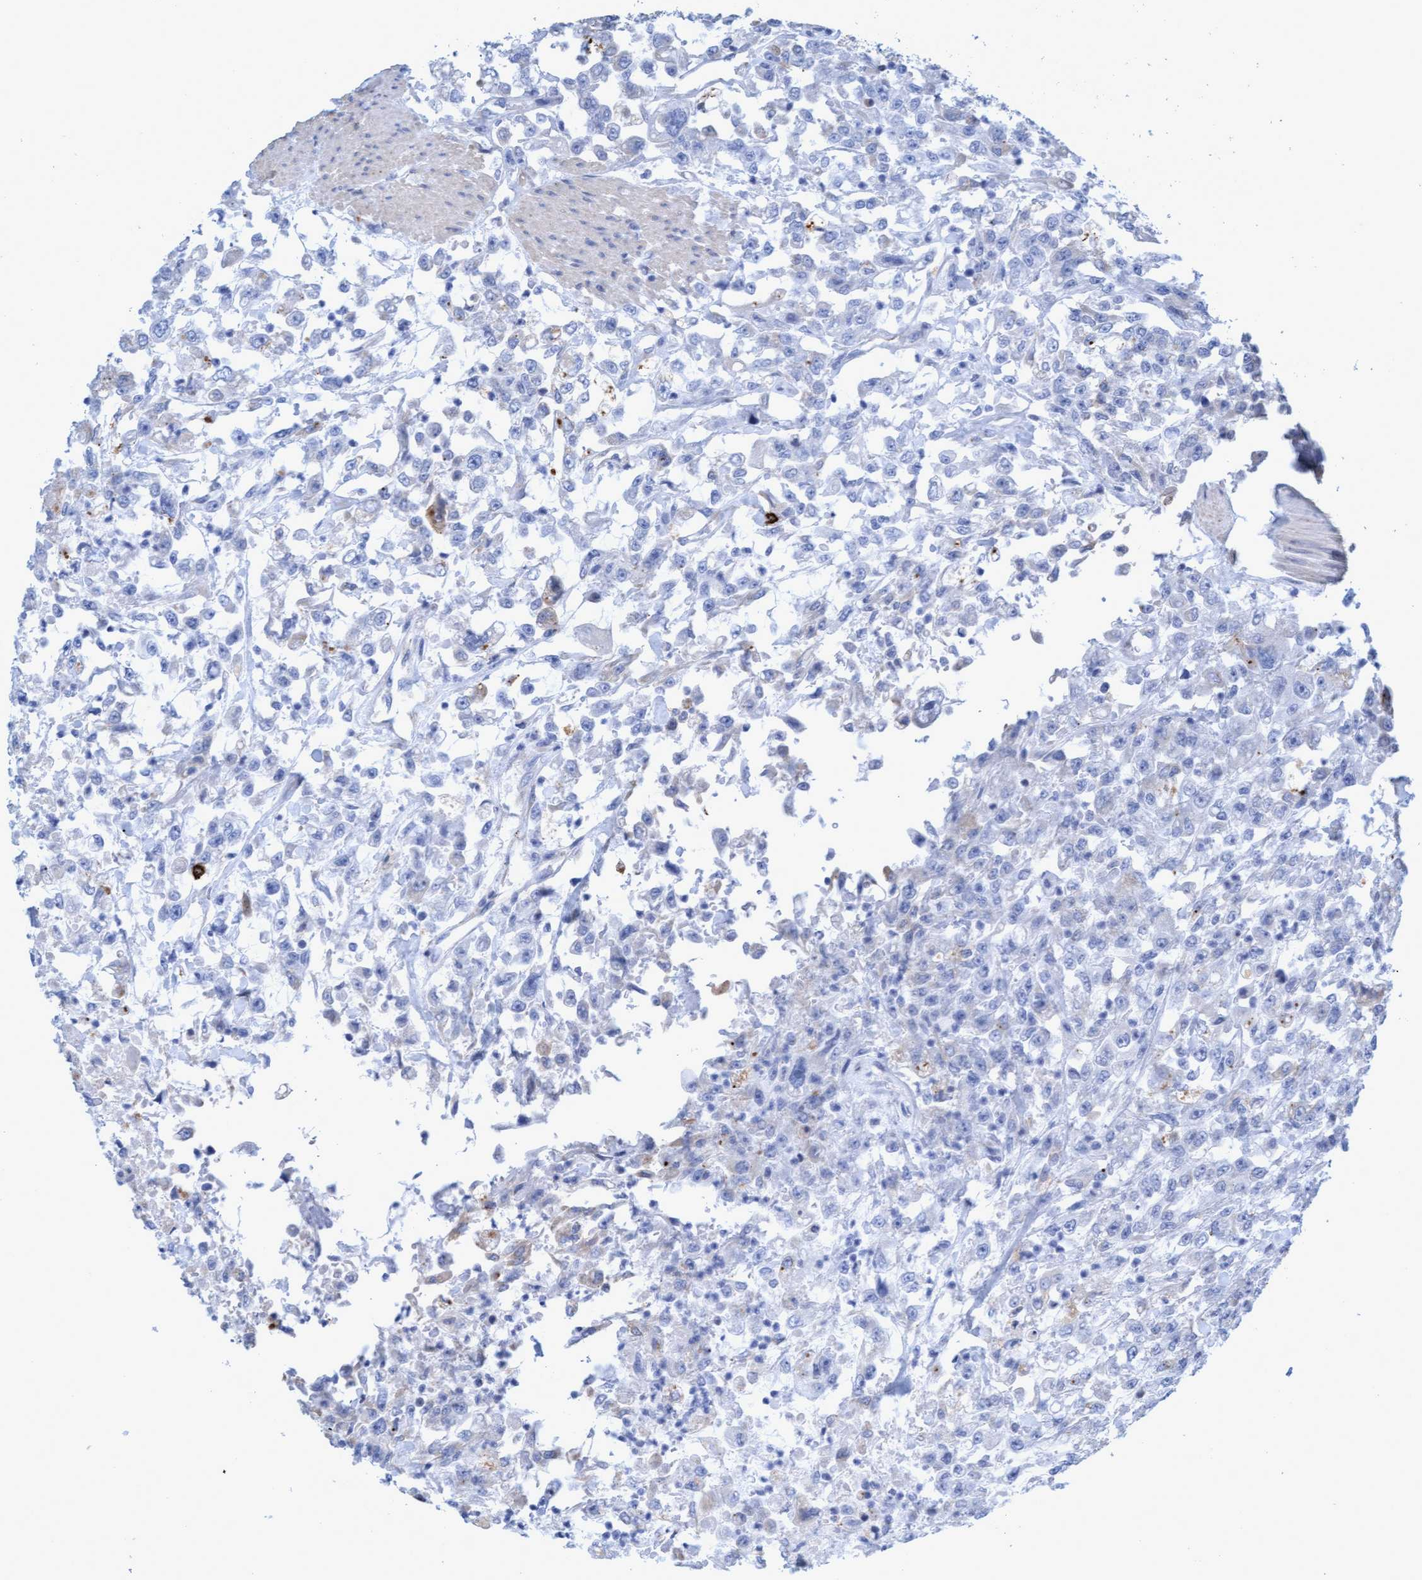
{"staining": {"intensity": "negative", "quantity": "none", "location": "none"}, "tissue": "urothelial cancer", "cell_type": "Tumor cells", "image_type": "cancer", "snomed": [{"axis": "morphology", "description": "Urothelial carcinoma, High grade"}, {"axis": "topography", "description": "Urinary bladder"}], "caption": "This is an IHC image of urothelial cancer. There is no expression in tumor cells.", "gene": "SGSH", "patient": {"sex": "male", "age": 46}}